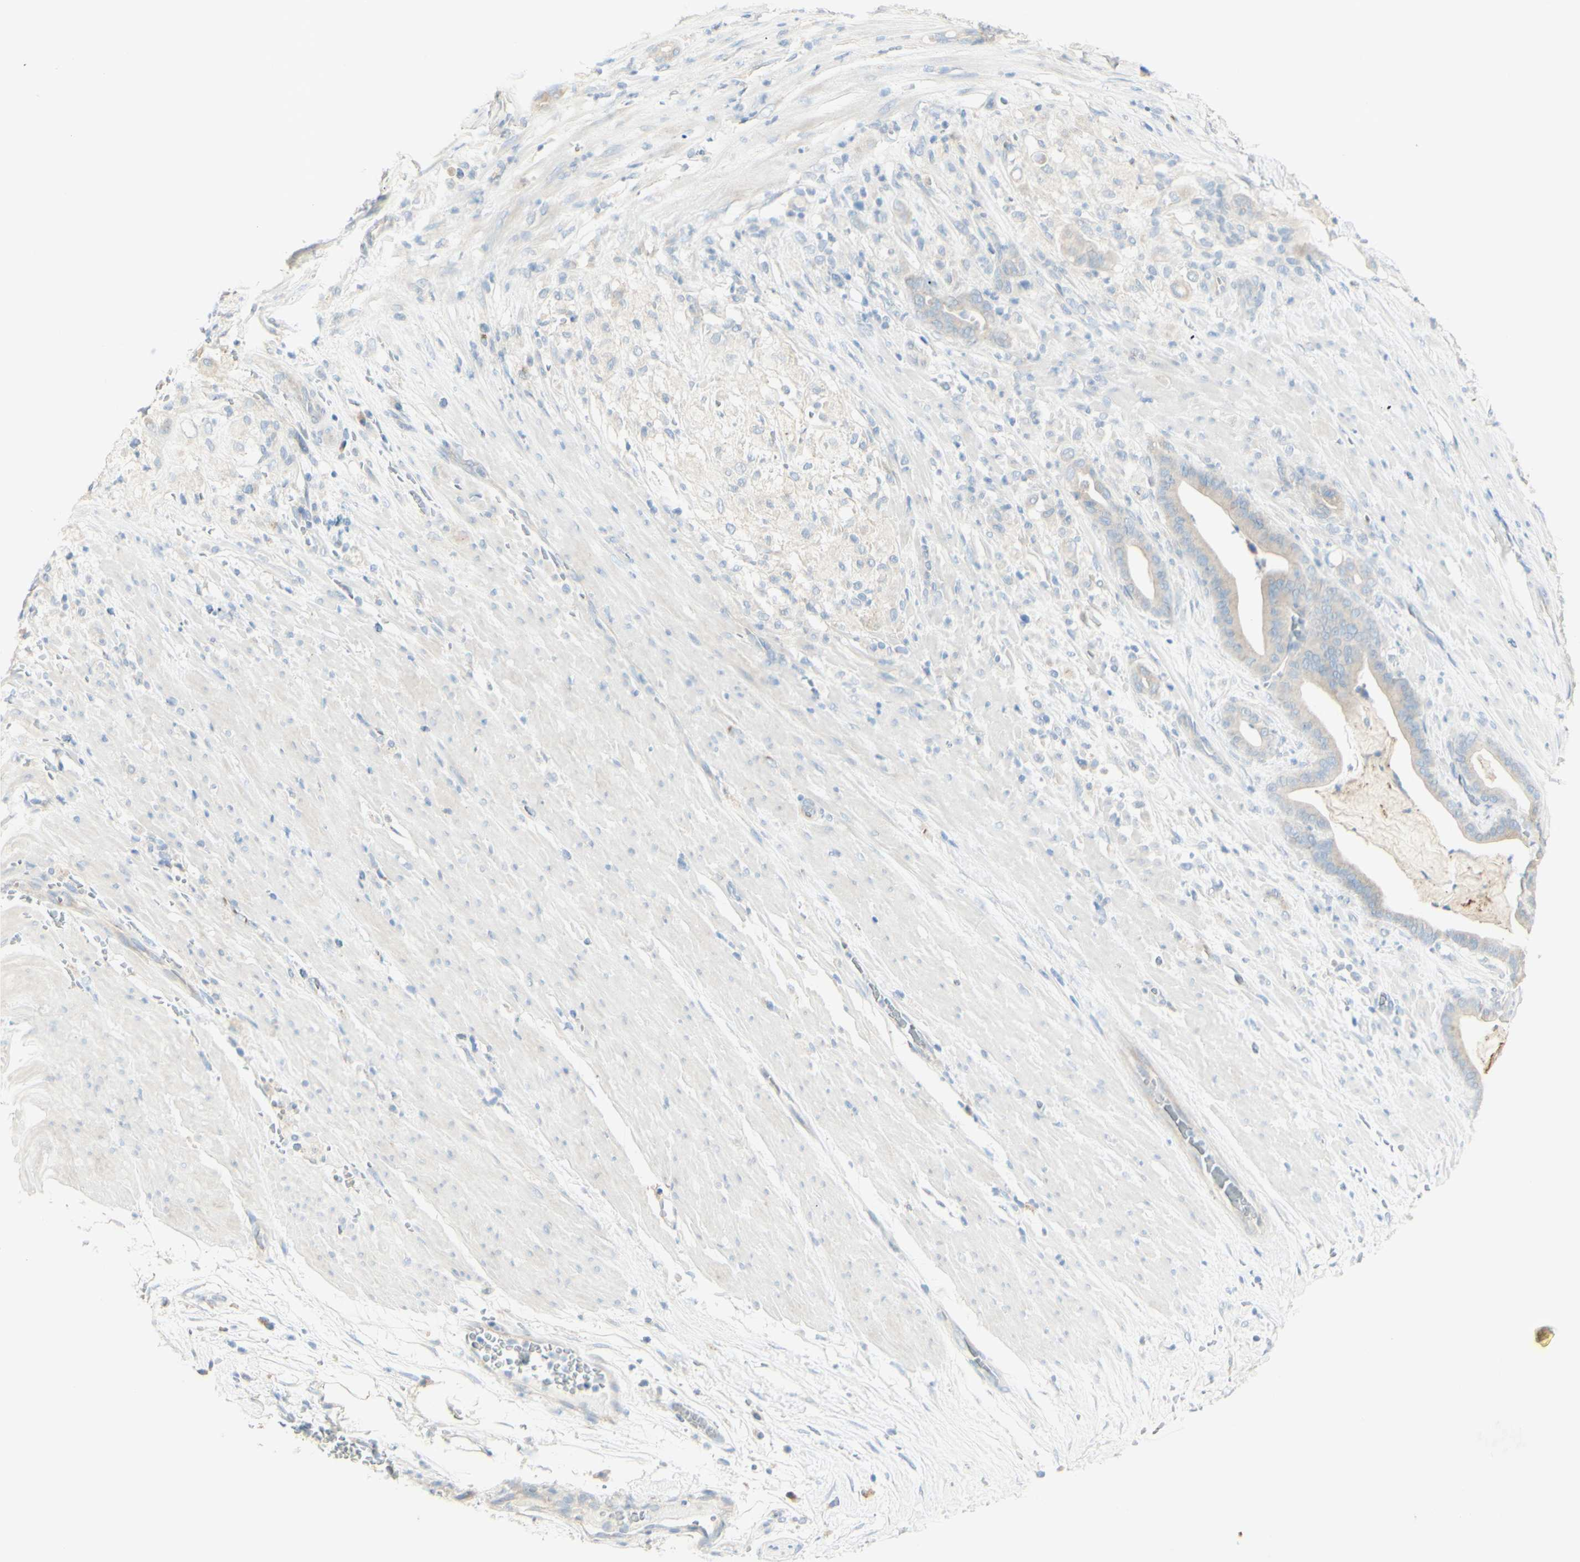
{"staining": {"intensity": "negative", "quantity": "none", "location": "none"}, "tissue": "pancreatic cancer", "cell_type": "Tumor cells", "image_type": "cancer", "snomed": [{"axis": "morphology", "description": "Adenocarcinoma, NOS"}, {"axis": "topography", "description": "Pancreas"}], "caption": "Immunohistochemical staining of pancreatic cancer (adenocarcinoma) demonstrates no significant staining in tumor cells. The staining was performed using DAB to visualize the protein expression in brown, while the nuclei were stained in blue with hematoxylin (Magnification: 20x).", "gene": "ART3", "patient": {"sex": "male", "age": 63}}